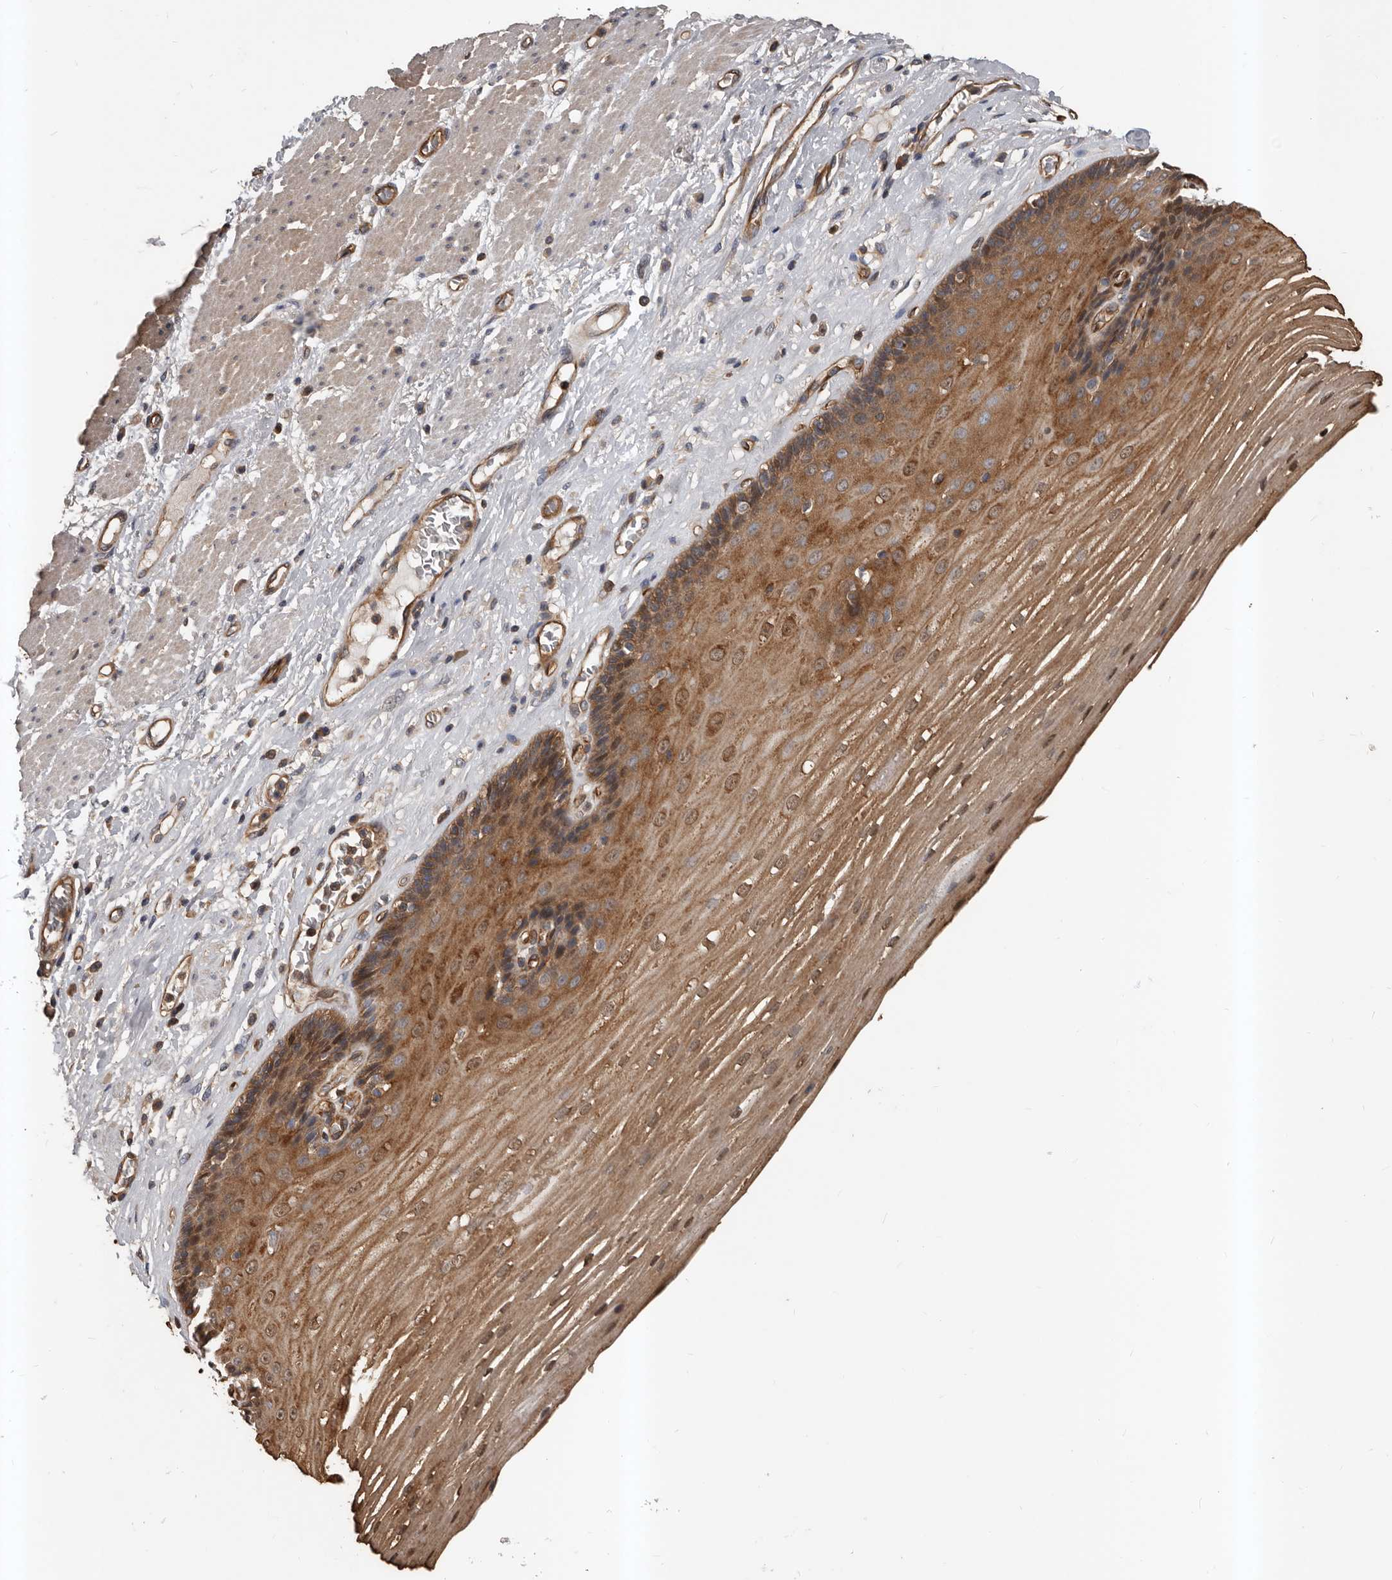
{"staining": {"intensity": "moderate", "quantity": ">75%", "location": "cytoplasmic/membranous,nuclear"}, "tissue": "esophagus", "cell_type": "Squamous epithelial cells", "image_type": "normal", "snomed": [{"axis": "morphology", "description": "Normal tissue, NOS"}, {"axis": "topography", "description": "Esophagus"}], "caption": "IHC micrograph of unremarkable esophagus: esophagus stained using immunohistochemistry demonstrates medium levels of moderate protein expression localized specifically in the cytoplasmic/membranous,nuclear of squamous epithelial cells, appearing as a cytoplasmic/membranous,nuclear brown color.", "gene": "PNRC2", "patient": {"sex": "male", "age": 62}}